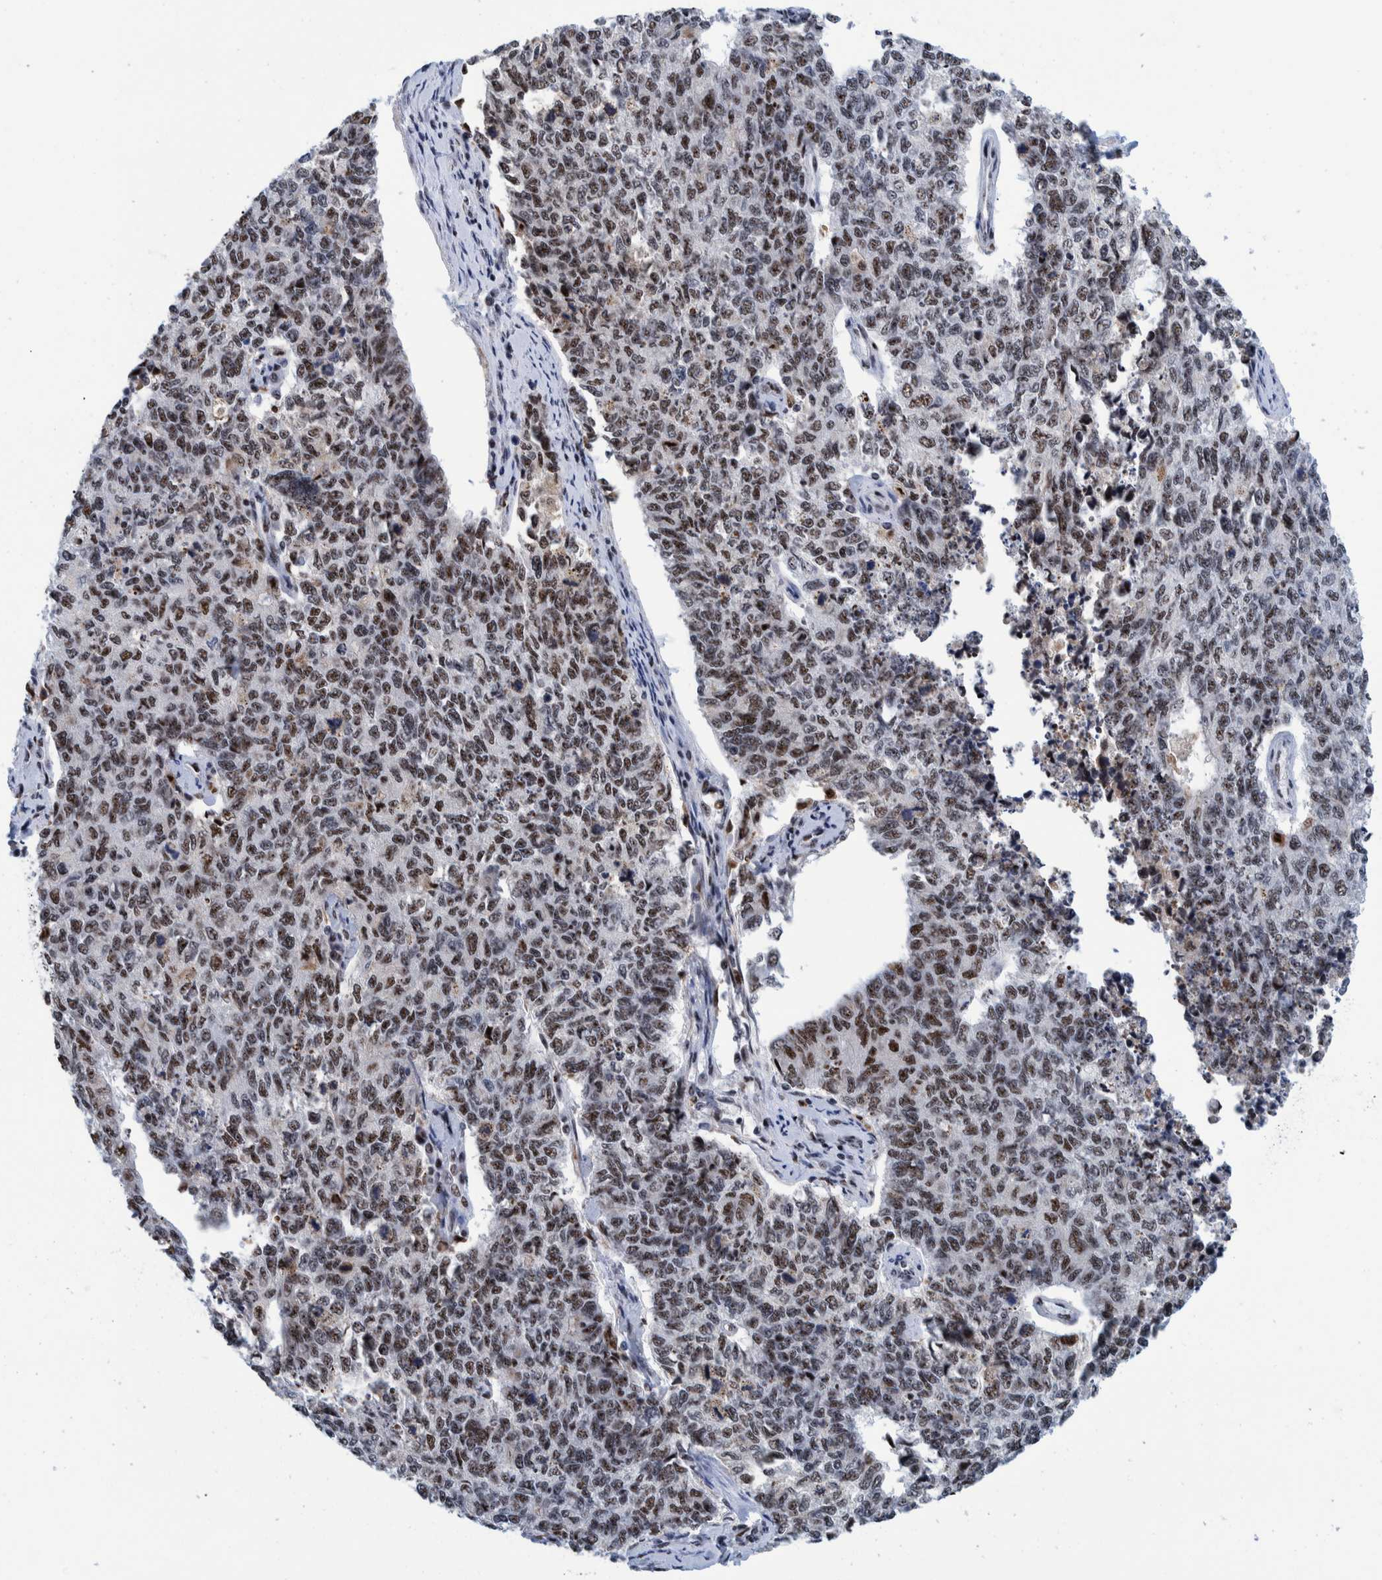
{"staining": {"intensity": "moderate", "quantity": ">75%", "location": "nuclear"}, "tissue": "cervical cancer", "cell_type": "Tumor cells", "image_type": "cancer", "snomed": [{"axis": "morphology", "description": "Squamous cell carcinoma, NOS"}, {"axis": "topography", "description": "Cervix"}], "caption": "Cervical cancer (squamous cell carcinoma) stained with a protein marker displays moderate staining in tumor cells.", "gene": "EFTUD2", "patient": {"sex": "female", "age": 63}}